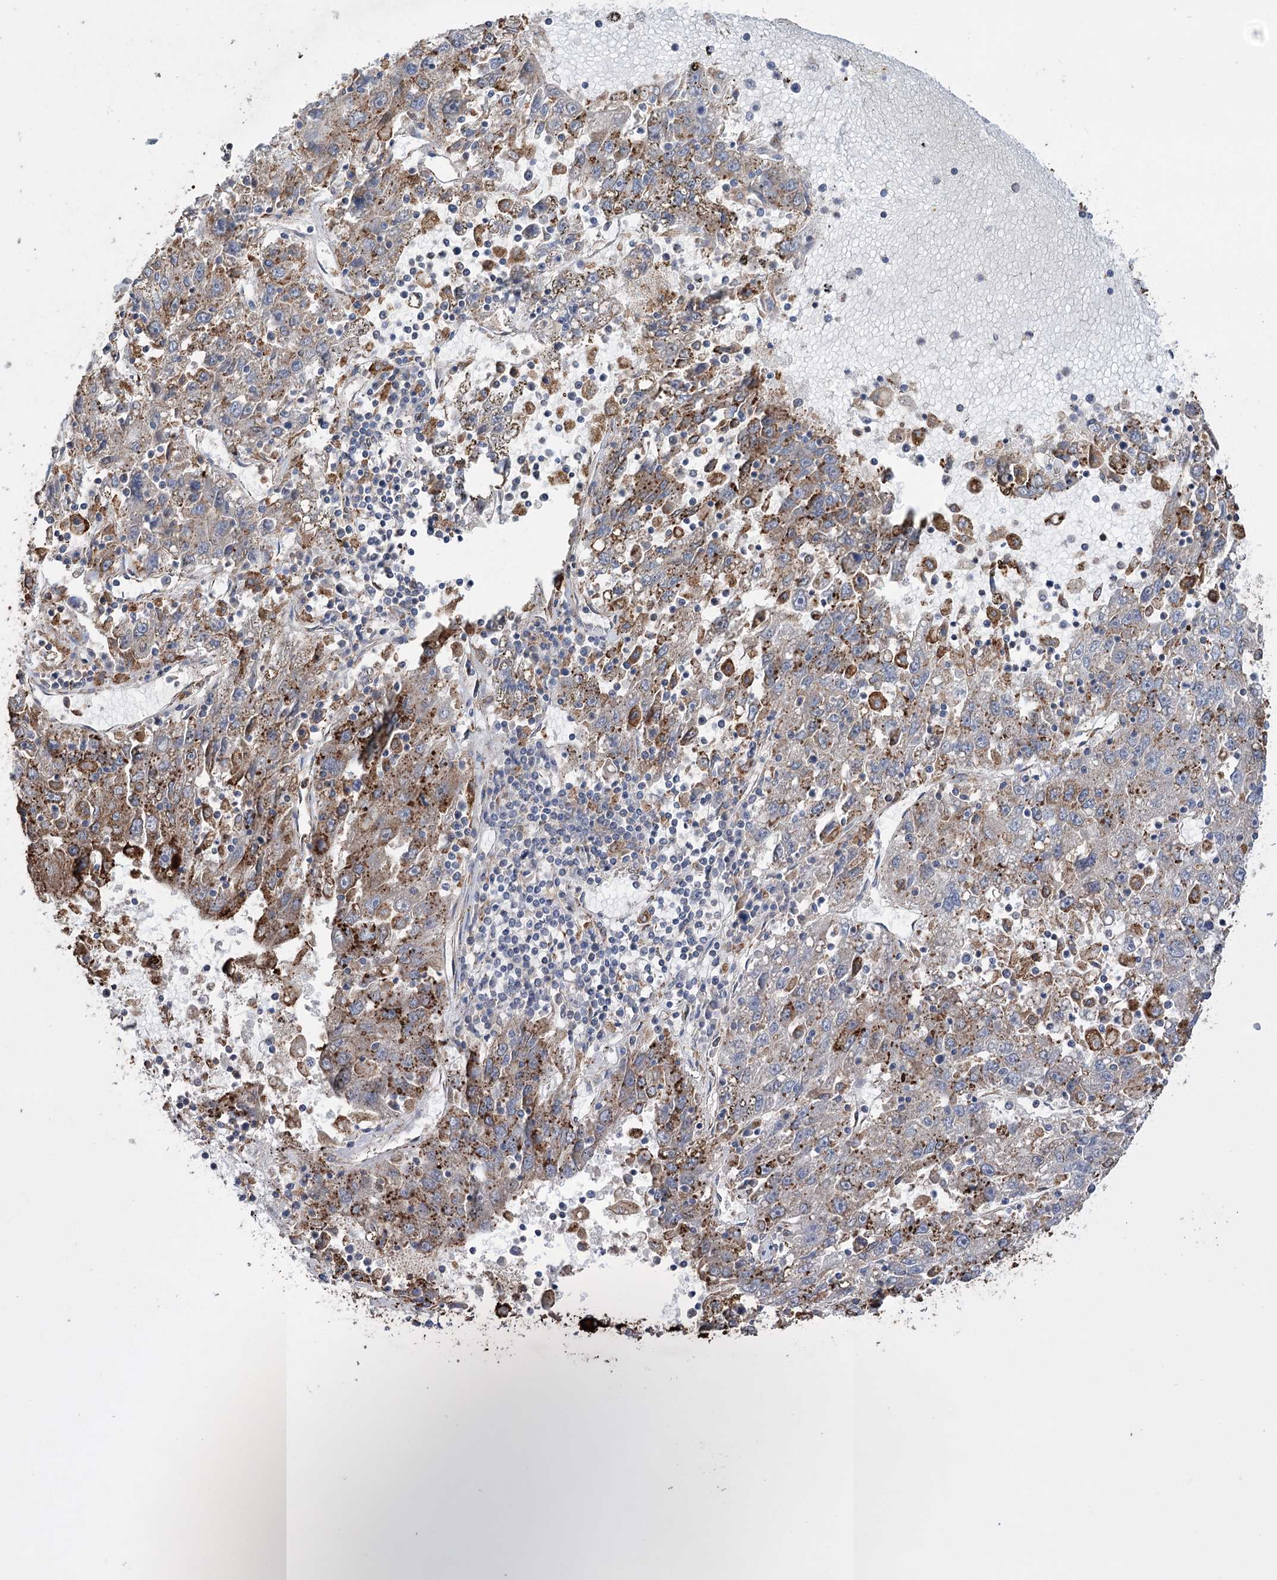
{"staining": {"intensity": "moderate", "quantity": ">75%", "location": "cytoplasmic/membranous"}, "tissue": "liver cancer", "cell_type": "Tumor cells", "image_type": "cancer", "snomed": [{"axis": "morphology", "description": "Carcinoma, Hepatocellular, NOS"}, {"axis": "topography", "description": "Liver"}], "caption": "A brown stain highlights moderate cytoplasmic/membranous staining of a protein in liver hepatocellular carcinoma tumor cells.", "gene": "TRIM71", "patient": {"sex": "male", "age": 49}}